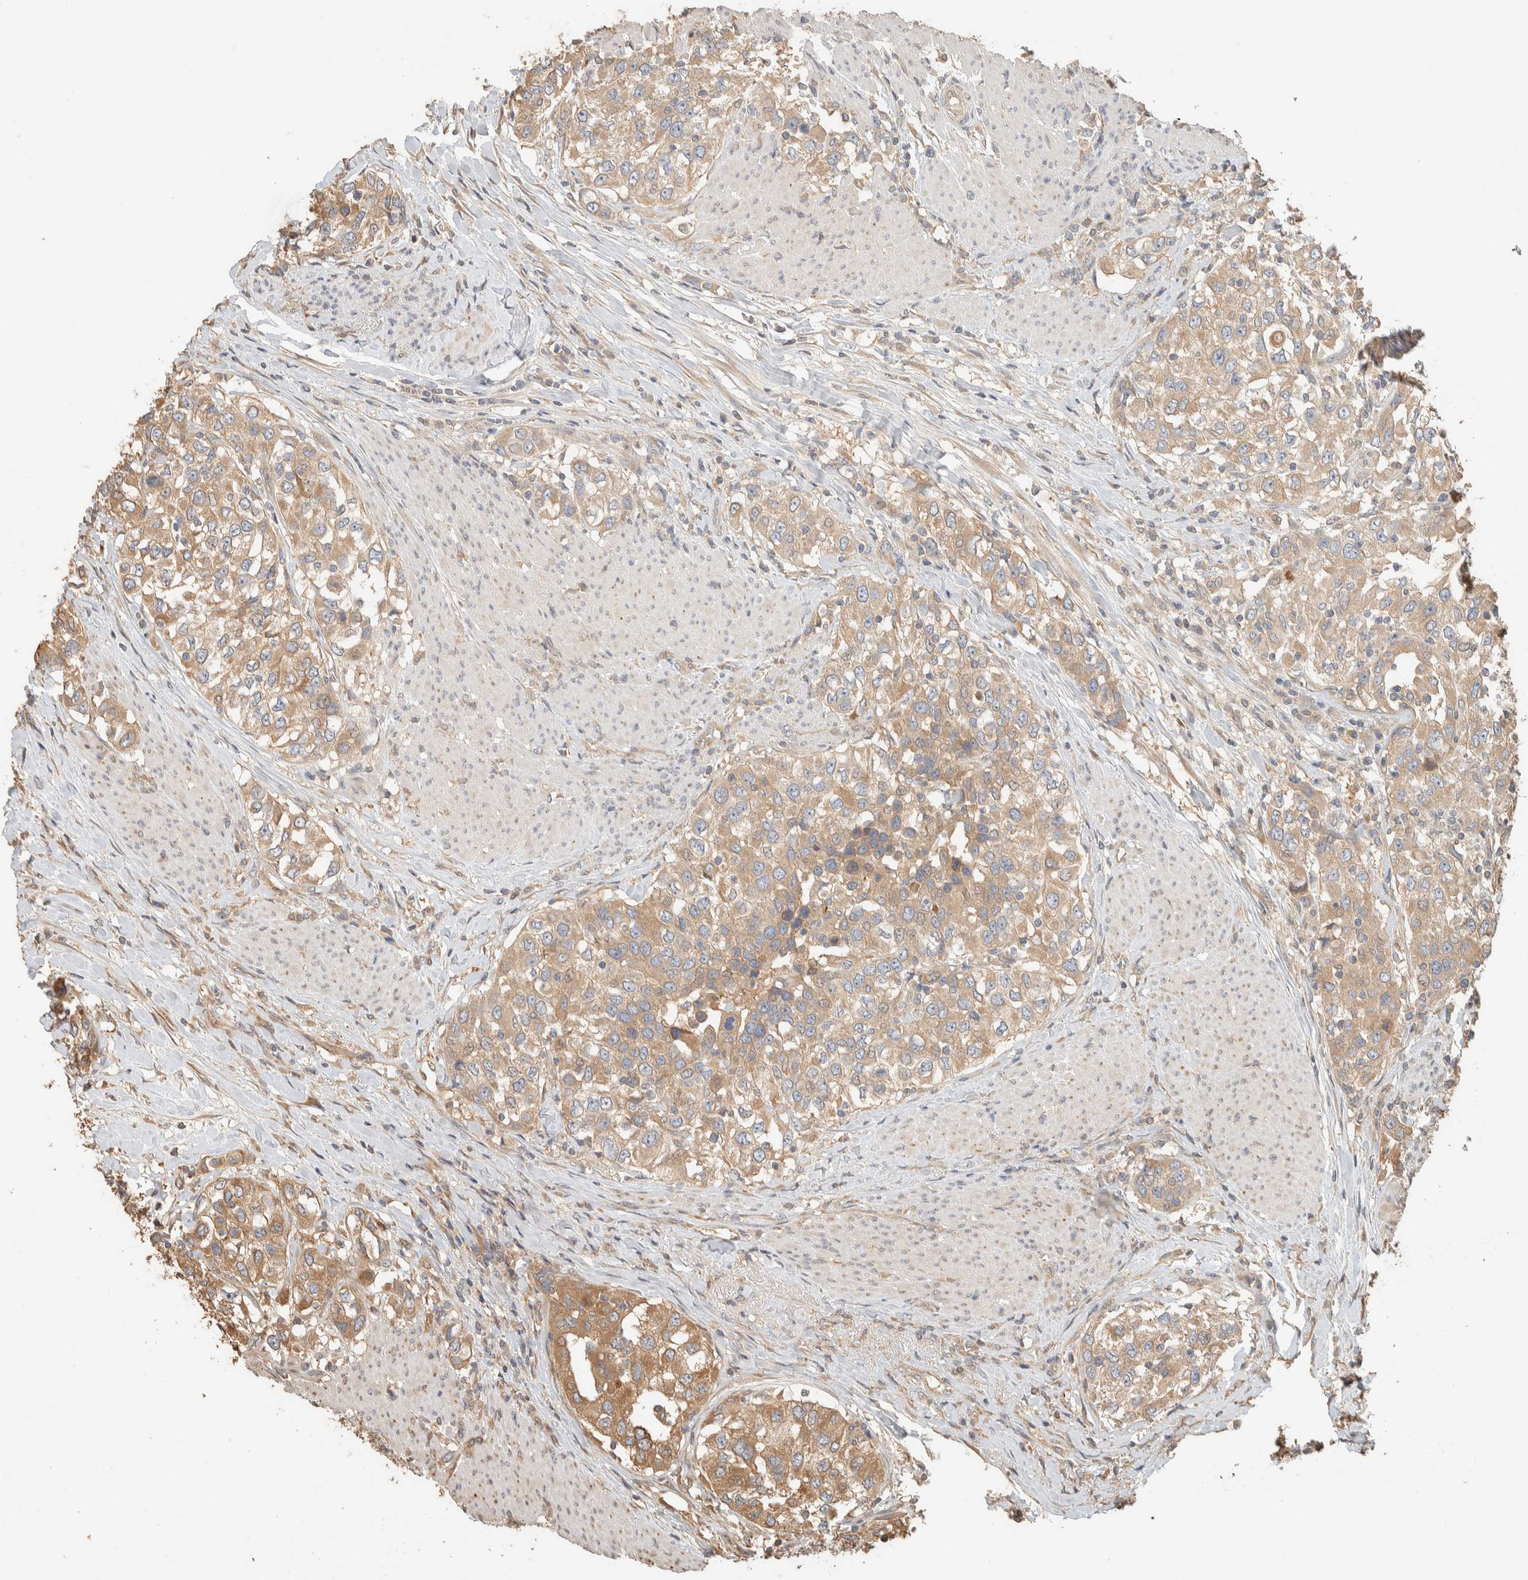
{"staining": {"intensity": "moderate", "quantity": ">75%", "location": "cytoplasmic/membranous"}, "tissue": "urothelial cancer", "cell_type": "Tumor cells", "image_type": "cancer", "snomed": [{"axis": "morphology", "description": "Urothelial carcinoma, High grade"}, {"axis": "topography", "description": "Urinary bladder"}], "caption": "A high-resolution photomicrograph shows immunohistochemistry staining of high-grade urothelial carcinoma, which demonstrates moderate cytoplasmic/membranous staining in approximately >75% of tumor cells.", "gene": "EXOC7", "patient": {"sex": "female", "age": 80}}